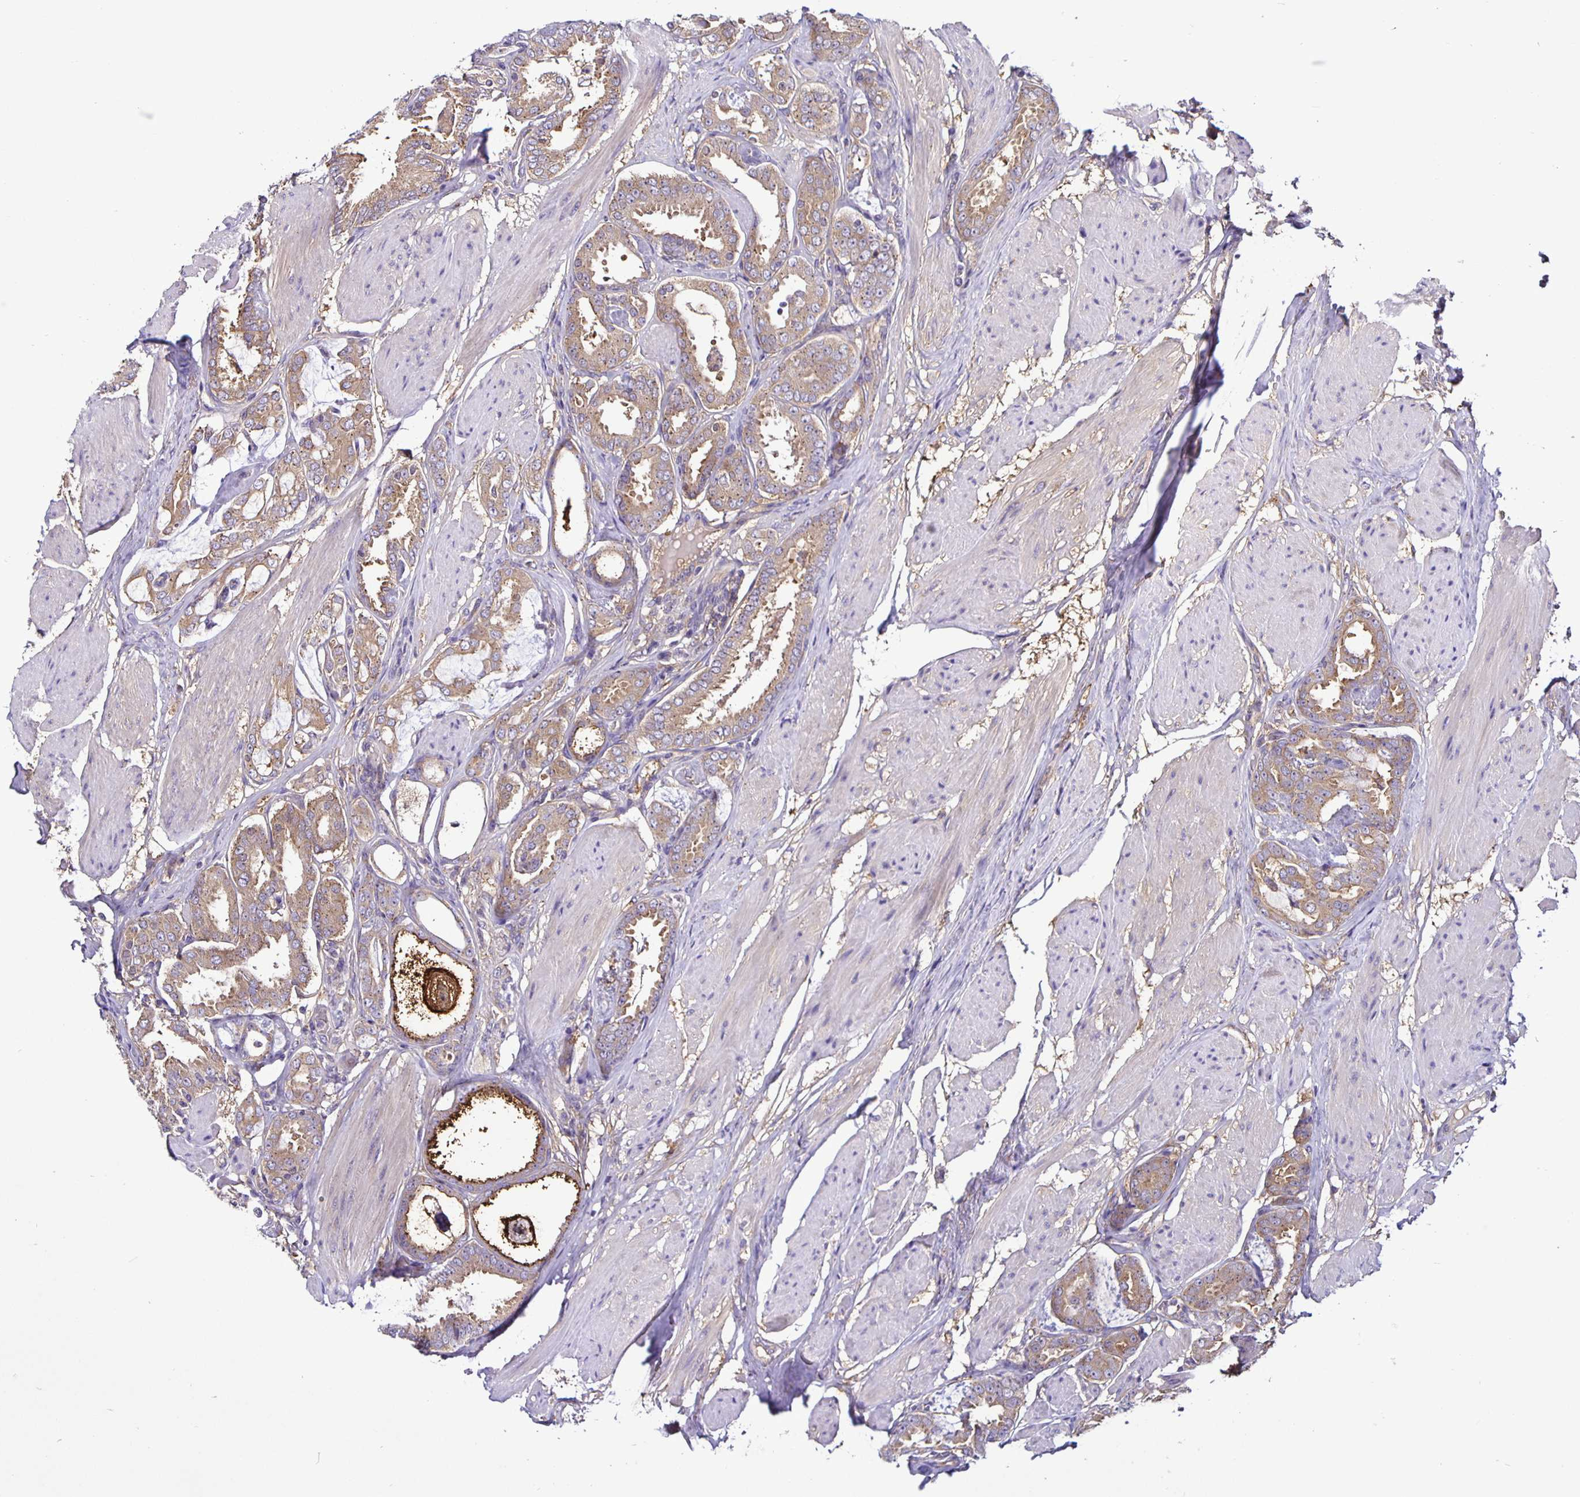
{"staining": {"intensity": "moderate", "quantity": ">75%", "location": "cytoplasmic/membranous"}, "tissue": "prostate cancer", "cell_type": "Tumor cells", "image_type": "cancer", "snomed": [{"axis": "morphology", "description": "Adenocarcinoma, High grade"}, {"axis": "topography", "description": "Prostate"}], "caption": "Immunohistochemical staining of high-grade adenocarcinoma (prostate) reveals medium levels of moderate cytoplasmic/membranous staining in about >75% of tumor cells.", "gene": "SNX5", "patient": {"sex": "male", "age": 63}}